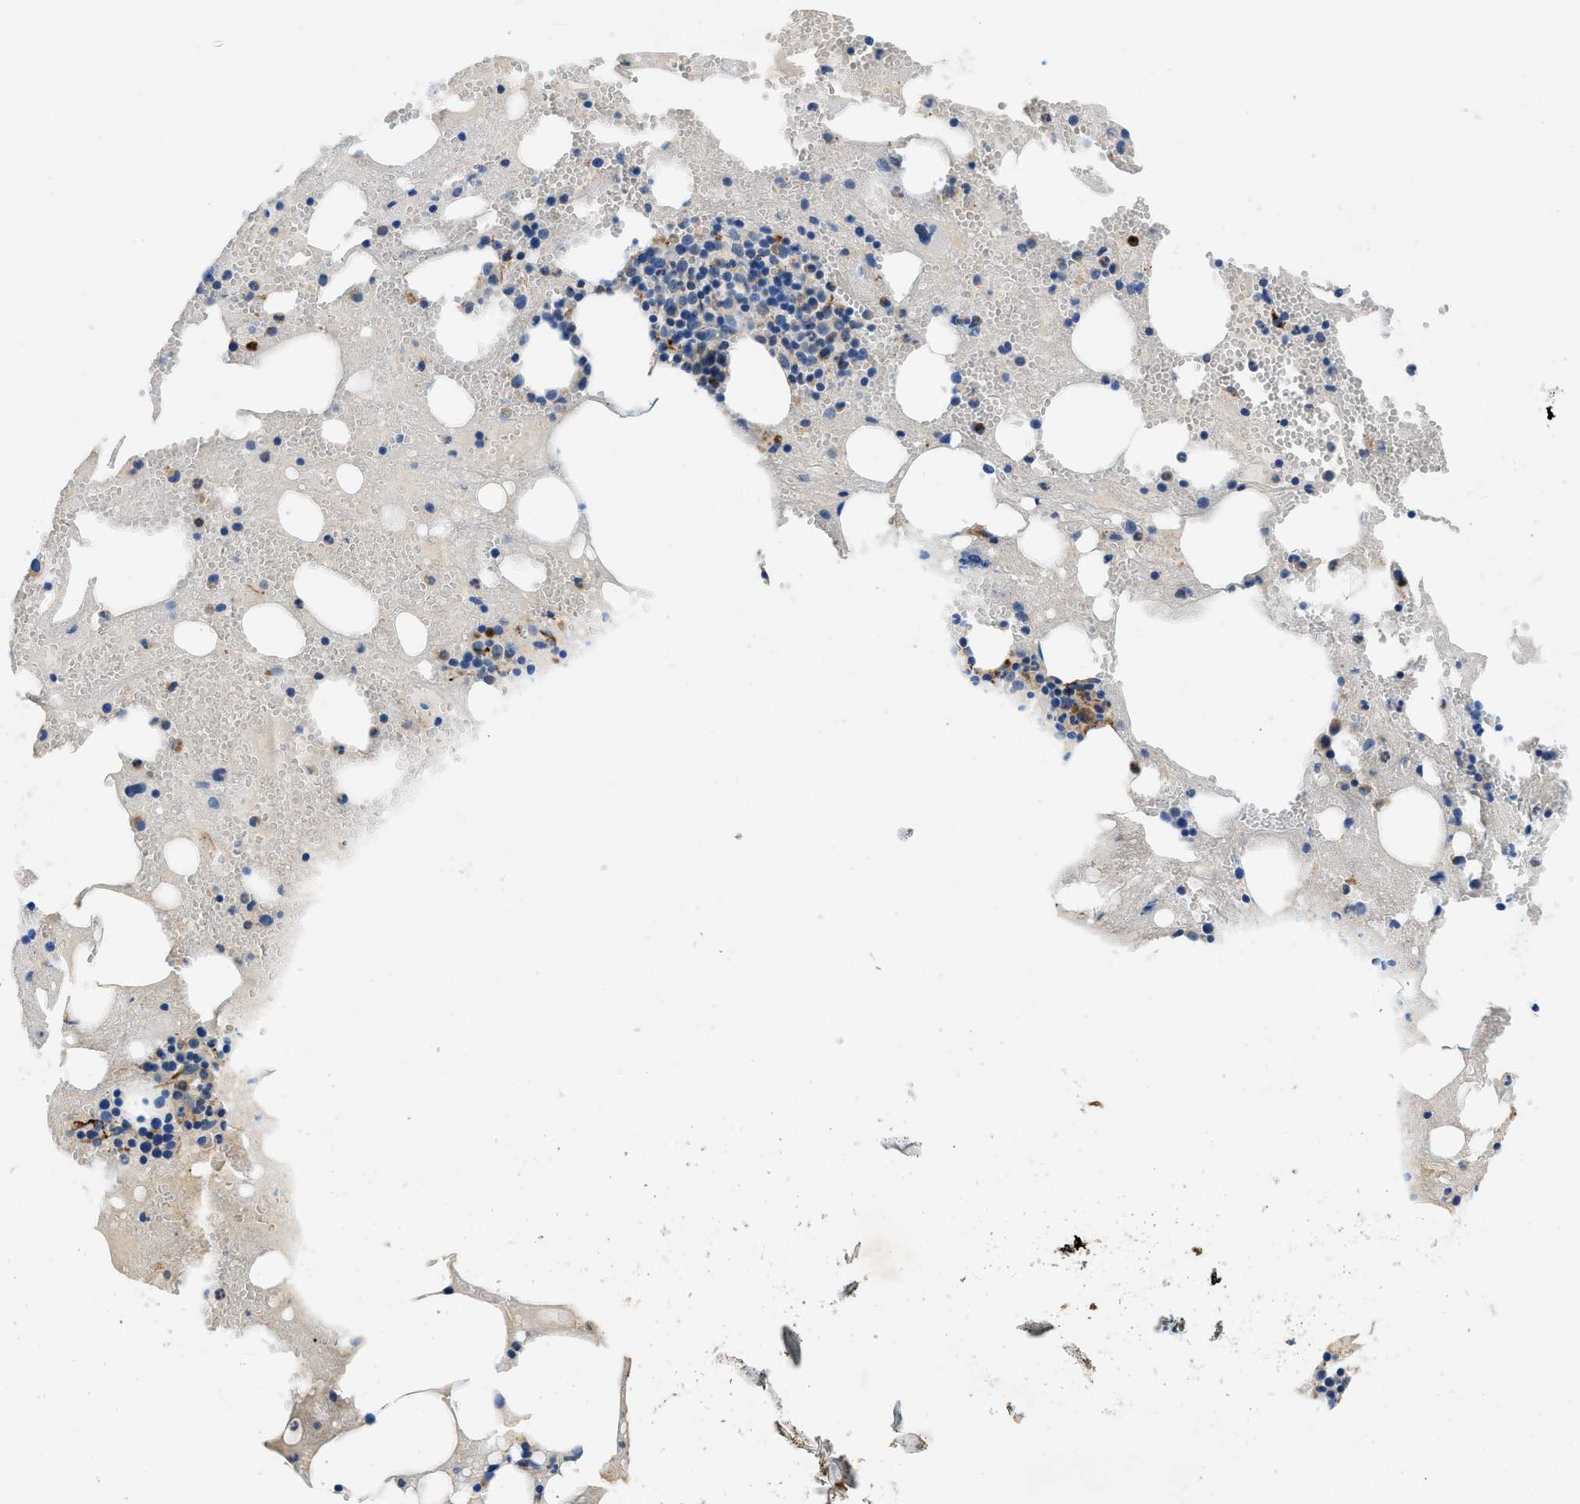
{"staining": {"intensity": "moderate", "quantity": "<25%", "location": "cytoplasmic/membranous"}, "tissue": "bone marrow", "cell_type": "Hematopoietic cells", "image_type": "normal", "snomed": [{"axis": "morphology", "description": "Normal tissue, NOS"}, {"axis": "morphology", "description": "Inflammation, NOS"}, {"axis": "topography", "description": "Bone marrow"}], "caption": "The immunohistochemical stain highlights moderate cytoplasmic/membranous expression in hematopoietic cells of normal bone marrow. (DAB (3,3'-diaminobenzidine) IHC, brown staining for protein, blue staining for nuclei).", "gene": "XCR1", "patient": {"sex": "female", "age": 17}}